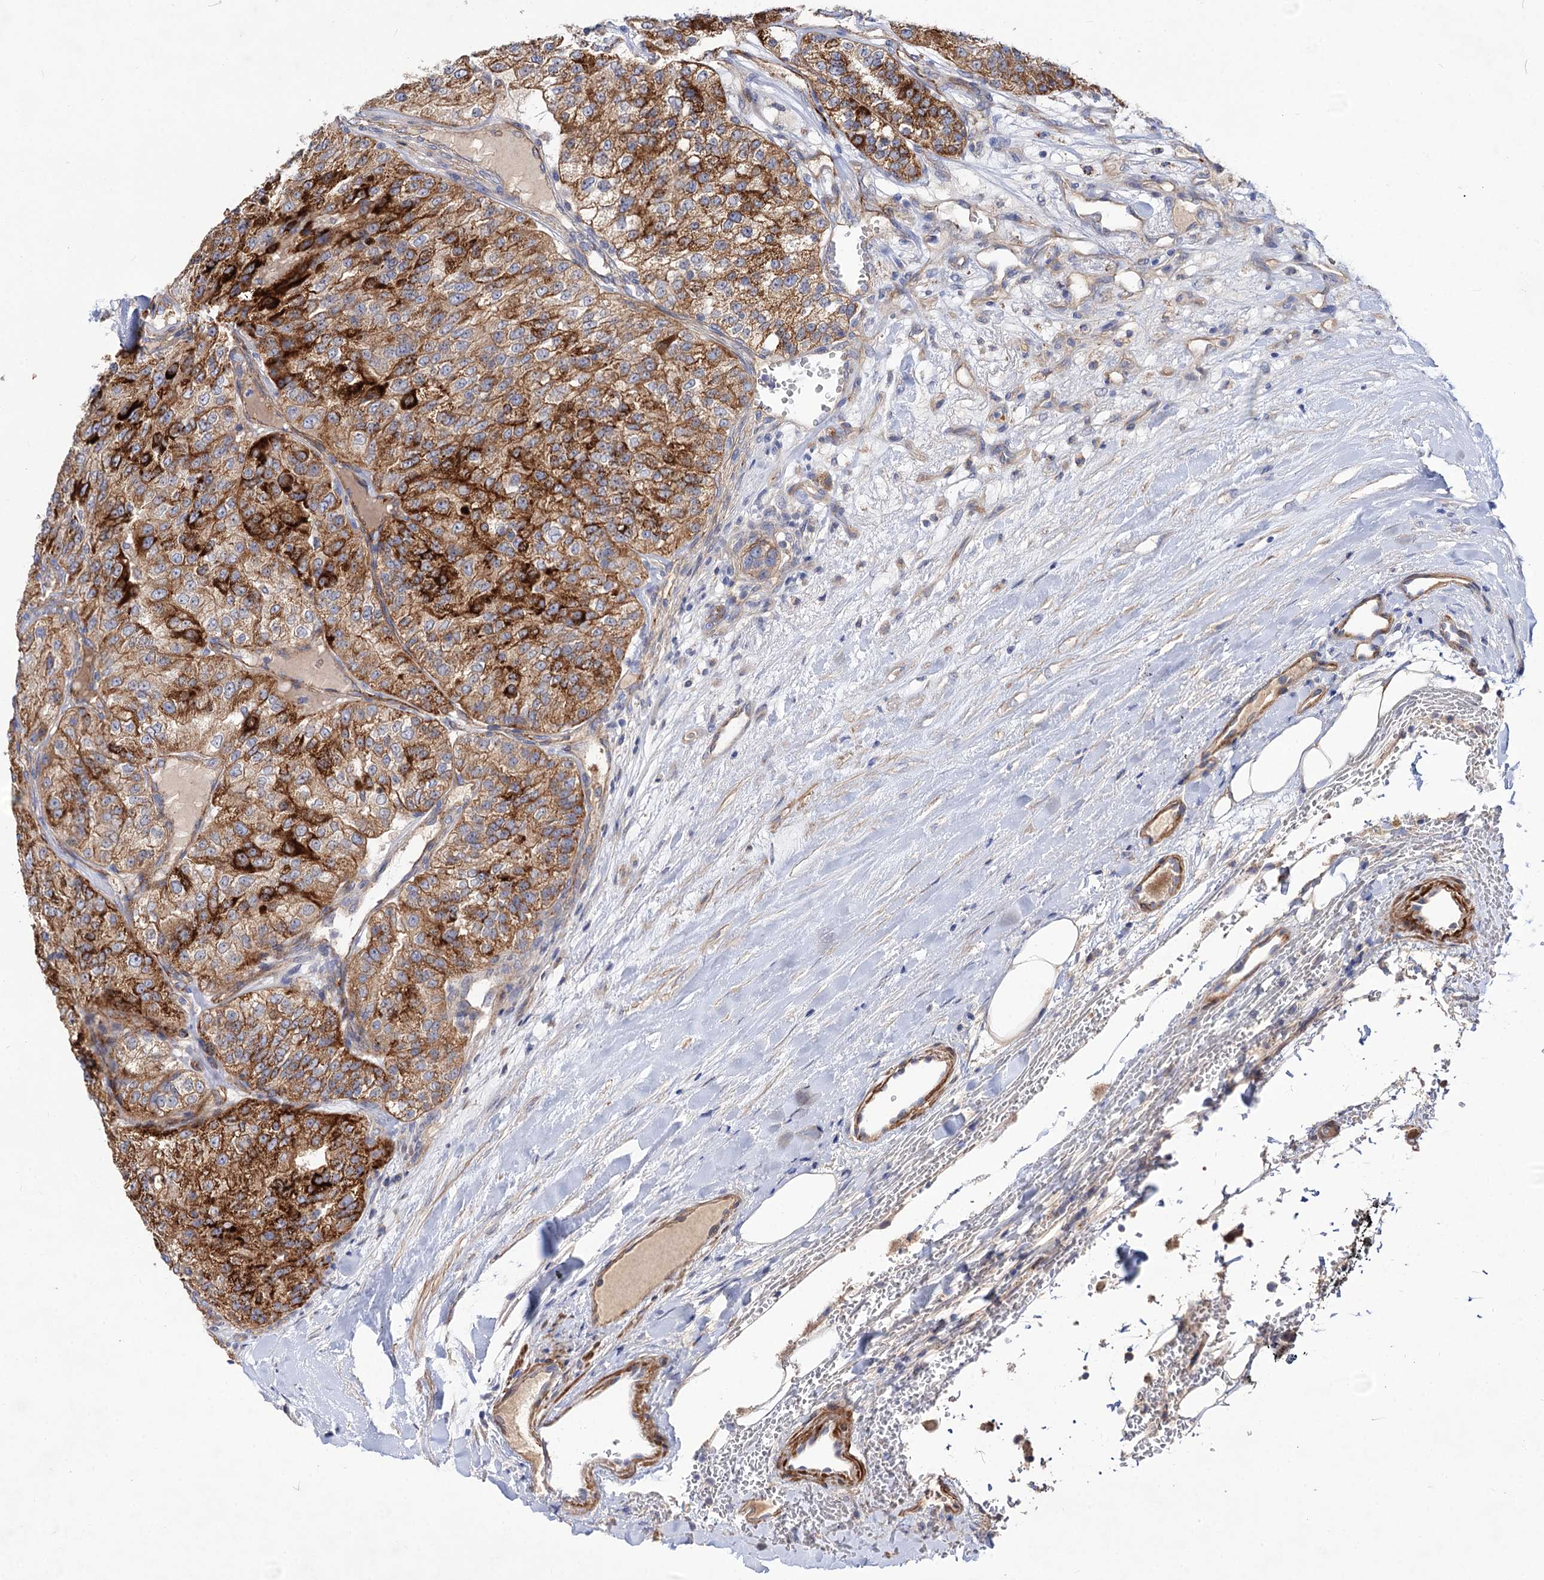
{"staining": {"intensity": "strong", "quantity": ">75%", "location": "cytoplasmic/membranous"}, "tissue": "renal cancer", "cell_type": "Tumor cells", "image_type": "cancer", "snomed": [{"axis": "morphology", "description": "Adenocarcinoma, NOS"}, {"axis": "topography", "description": "Kidney"}], "caption": "Protein expression analysis of human renal adenocarcinoma reveals strong cytoplasmic/membranous positivity in about >75% of tumor cells.", "gene": "NUDCD2", "patient": {"sex": "female", "age": 63}}